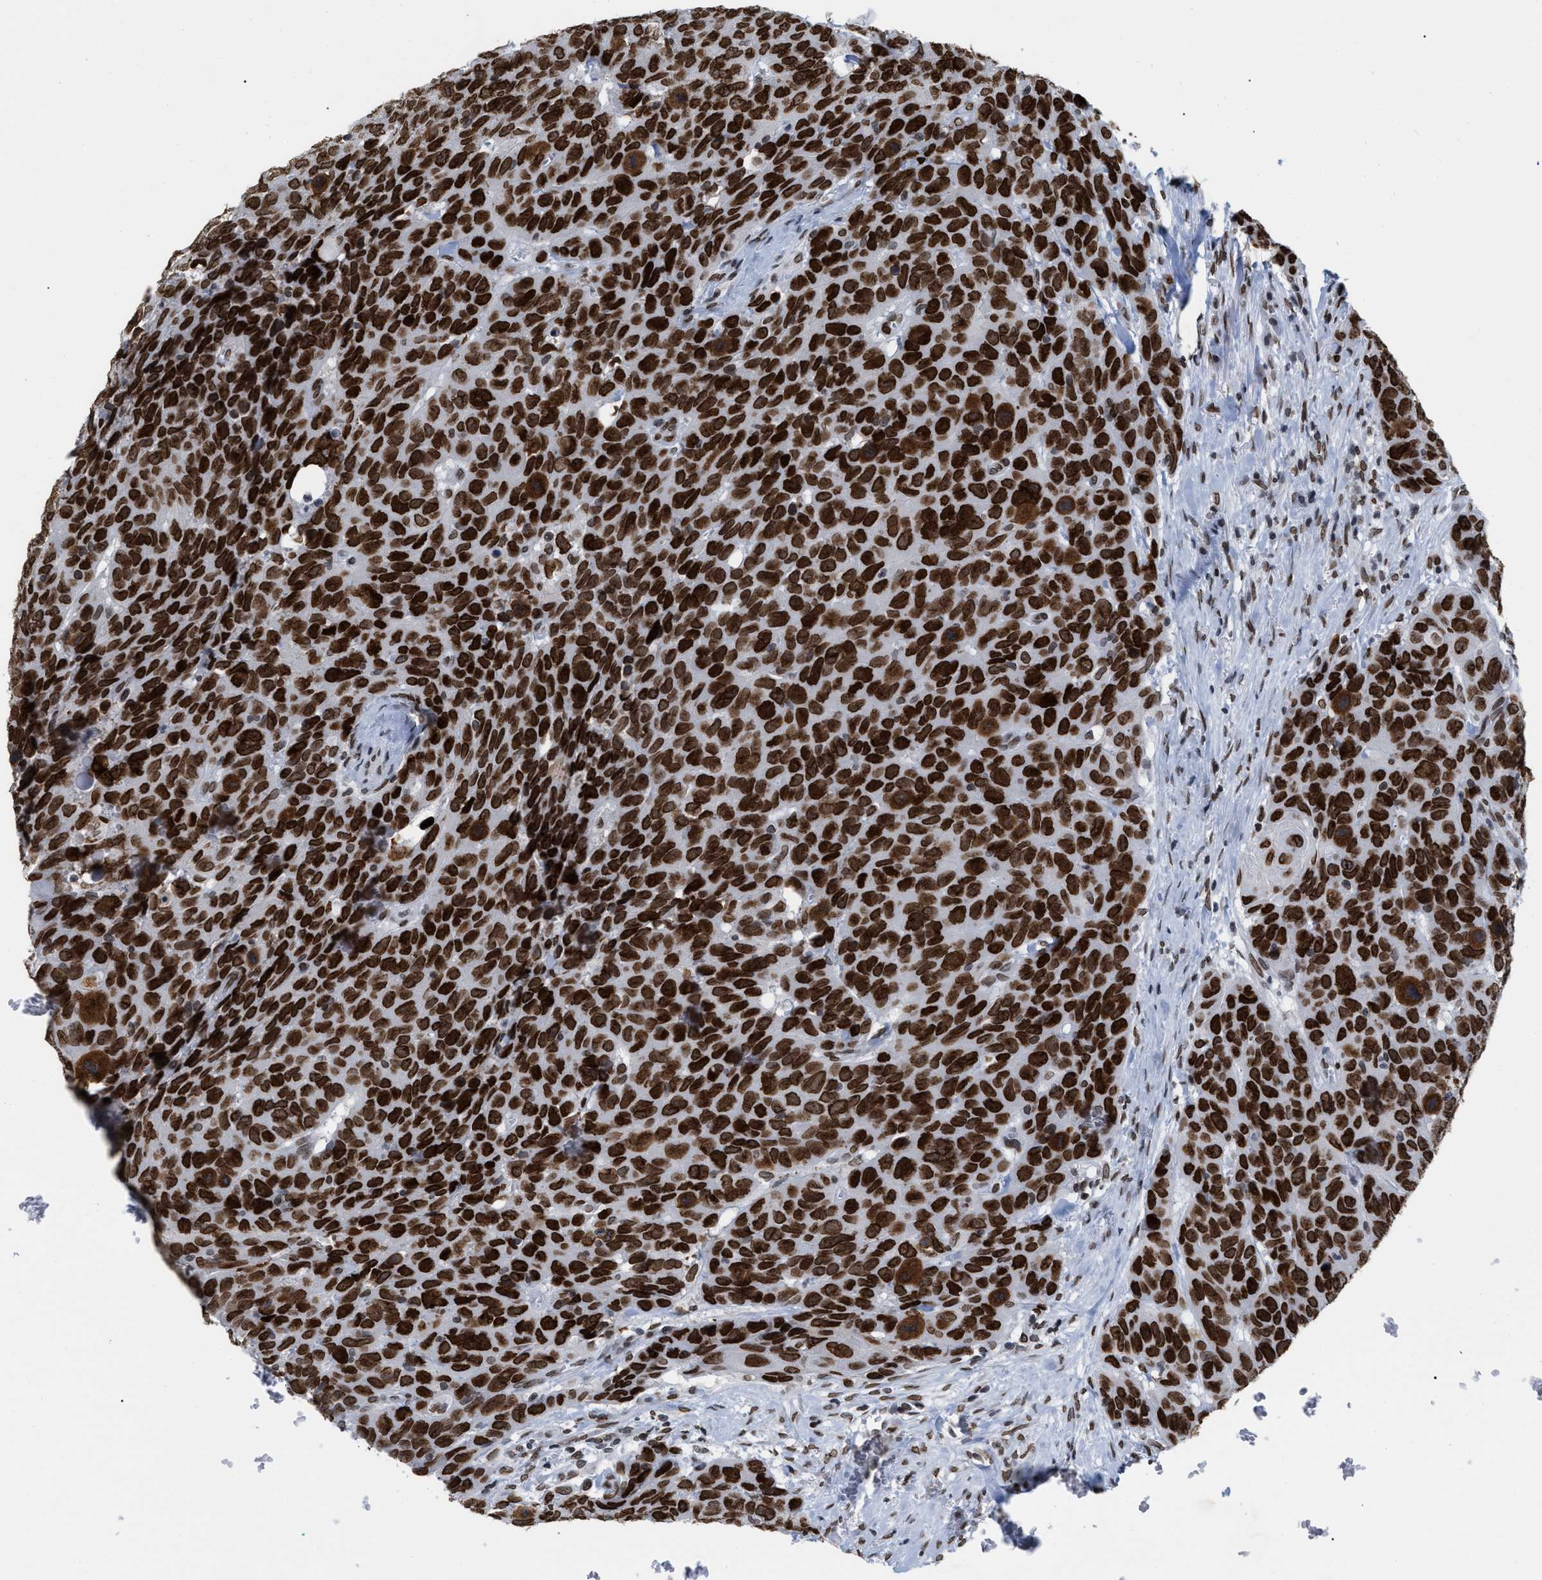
{"staining": {"intensity": "strong", "quantity": ">75%", "location": "cytoplasmic/membranous,nuclear"}, "tissue": "head and neck cancer", "cell_type": "Tumor cells", "image_type": "cancer", "snomed": [{"axis": "morphology", "description": "Squamous cell carcinoma, NOS"}, {"axis": "topography", "description": "Head-Neck"}], "caption": "Immunohistochemistry (IHC) image of neoplastic tissue: human squamous cell carcinoma (head and neck) stained using immunohistochemistry exhibits high levels of strong protein expression localized specifically in the cytoplasmic/membranous and nuclear of tumor cells, appearing as a cytoplasmic/membranous and nuclear brown color.", "gene": "TPR", "patient": {"sex": "male", "age": 66}}